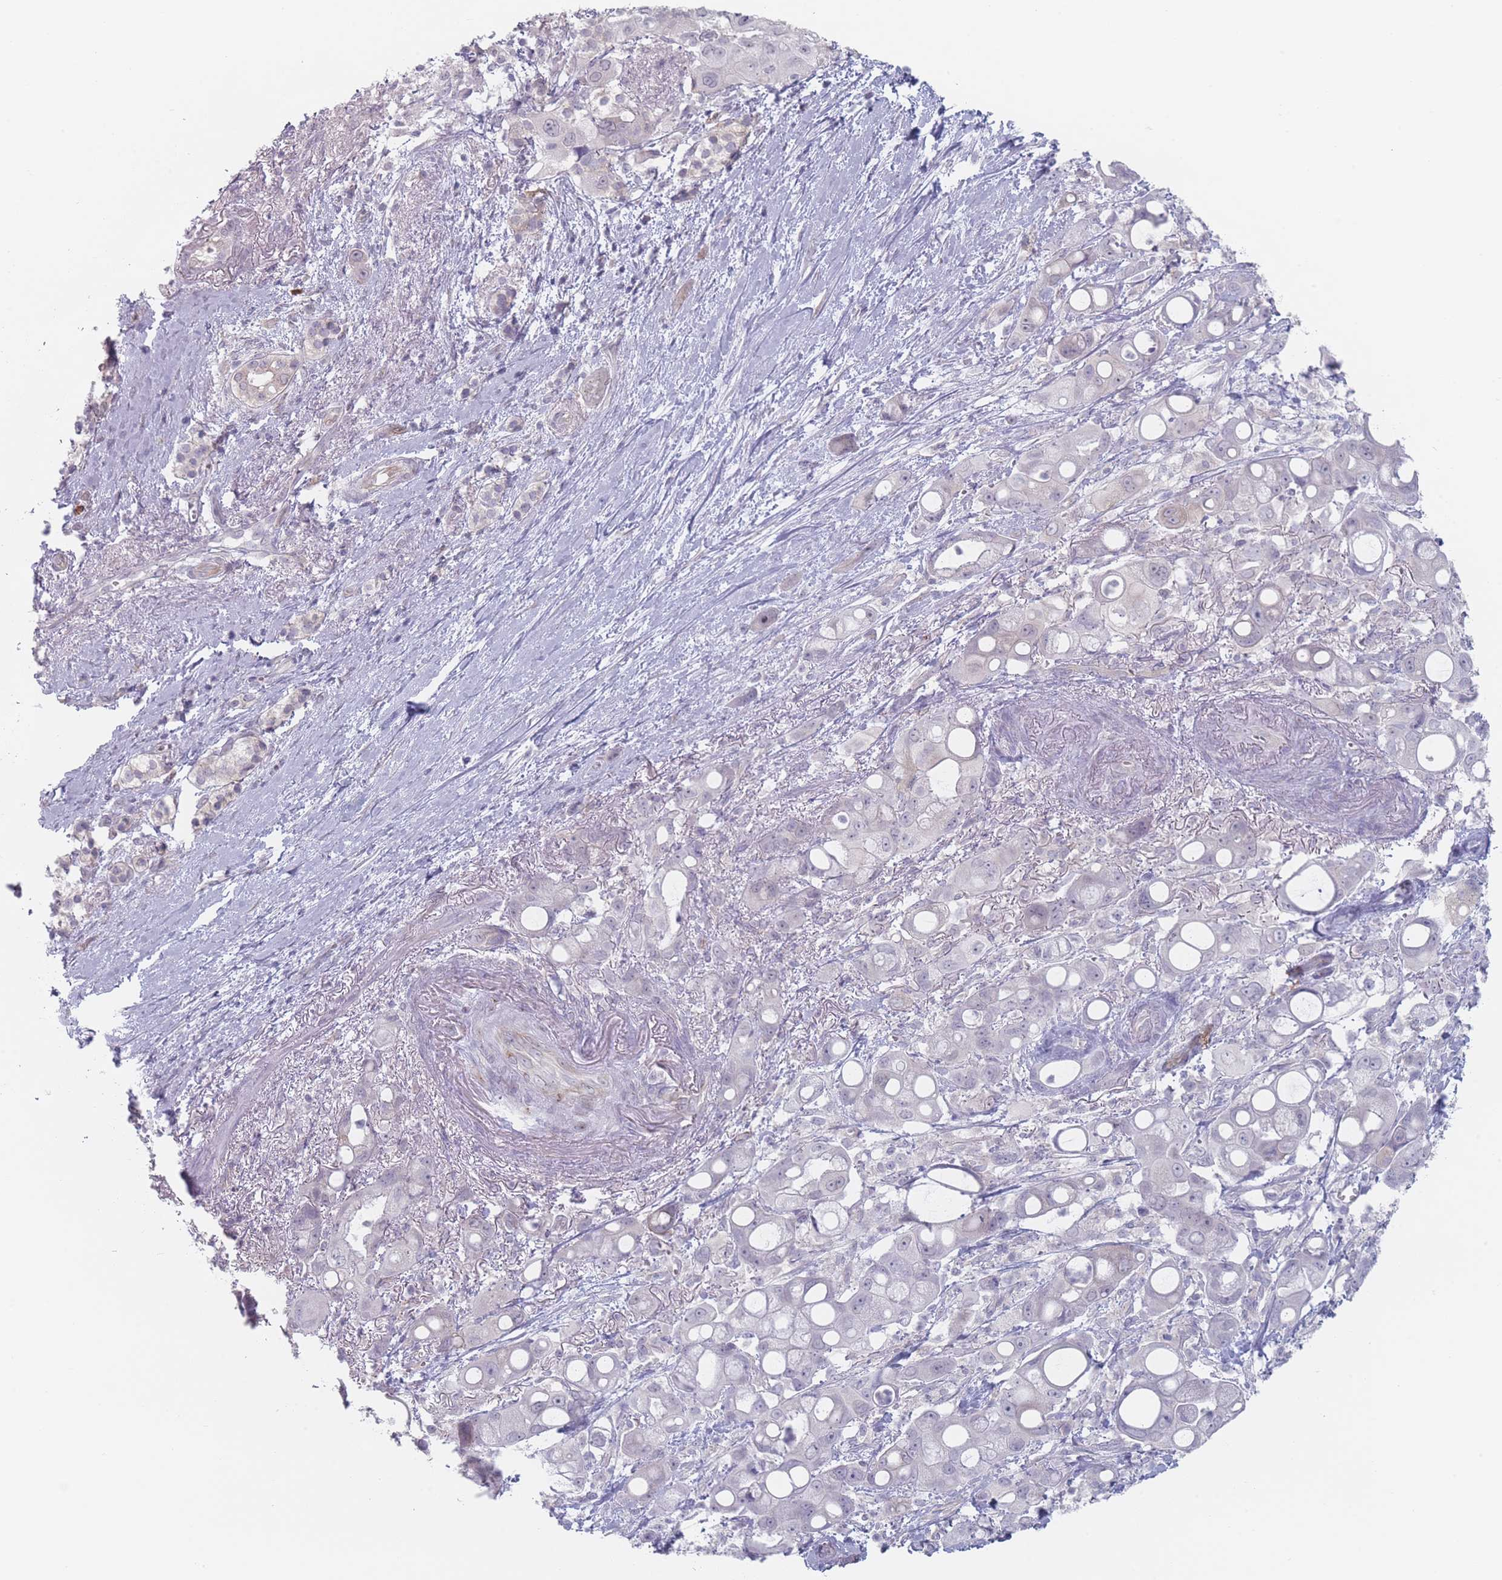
{"staining": {"intensity": "negative", "quantity": "none", "location": "none"}, "tissue": "pancreatic cancer", "cell_type": "Tumor cells", "image_type": "cancer", "snomed": [{"axis": "morphology", "description": "Adenocarcinoma, NOS"}, {"axis": "topography", "description": "Pancreas"}], "caption": "IHC of human pancreatic adenocarcinoma shows no staining in tumor cells.", "gene": "RNF4", "patient": {"sex": "male", "age": 68}}